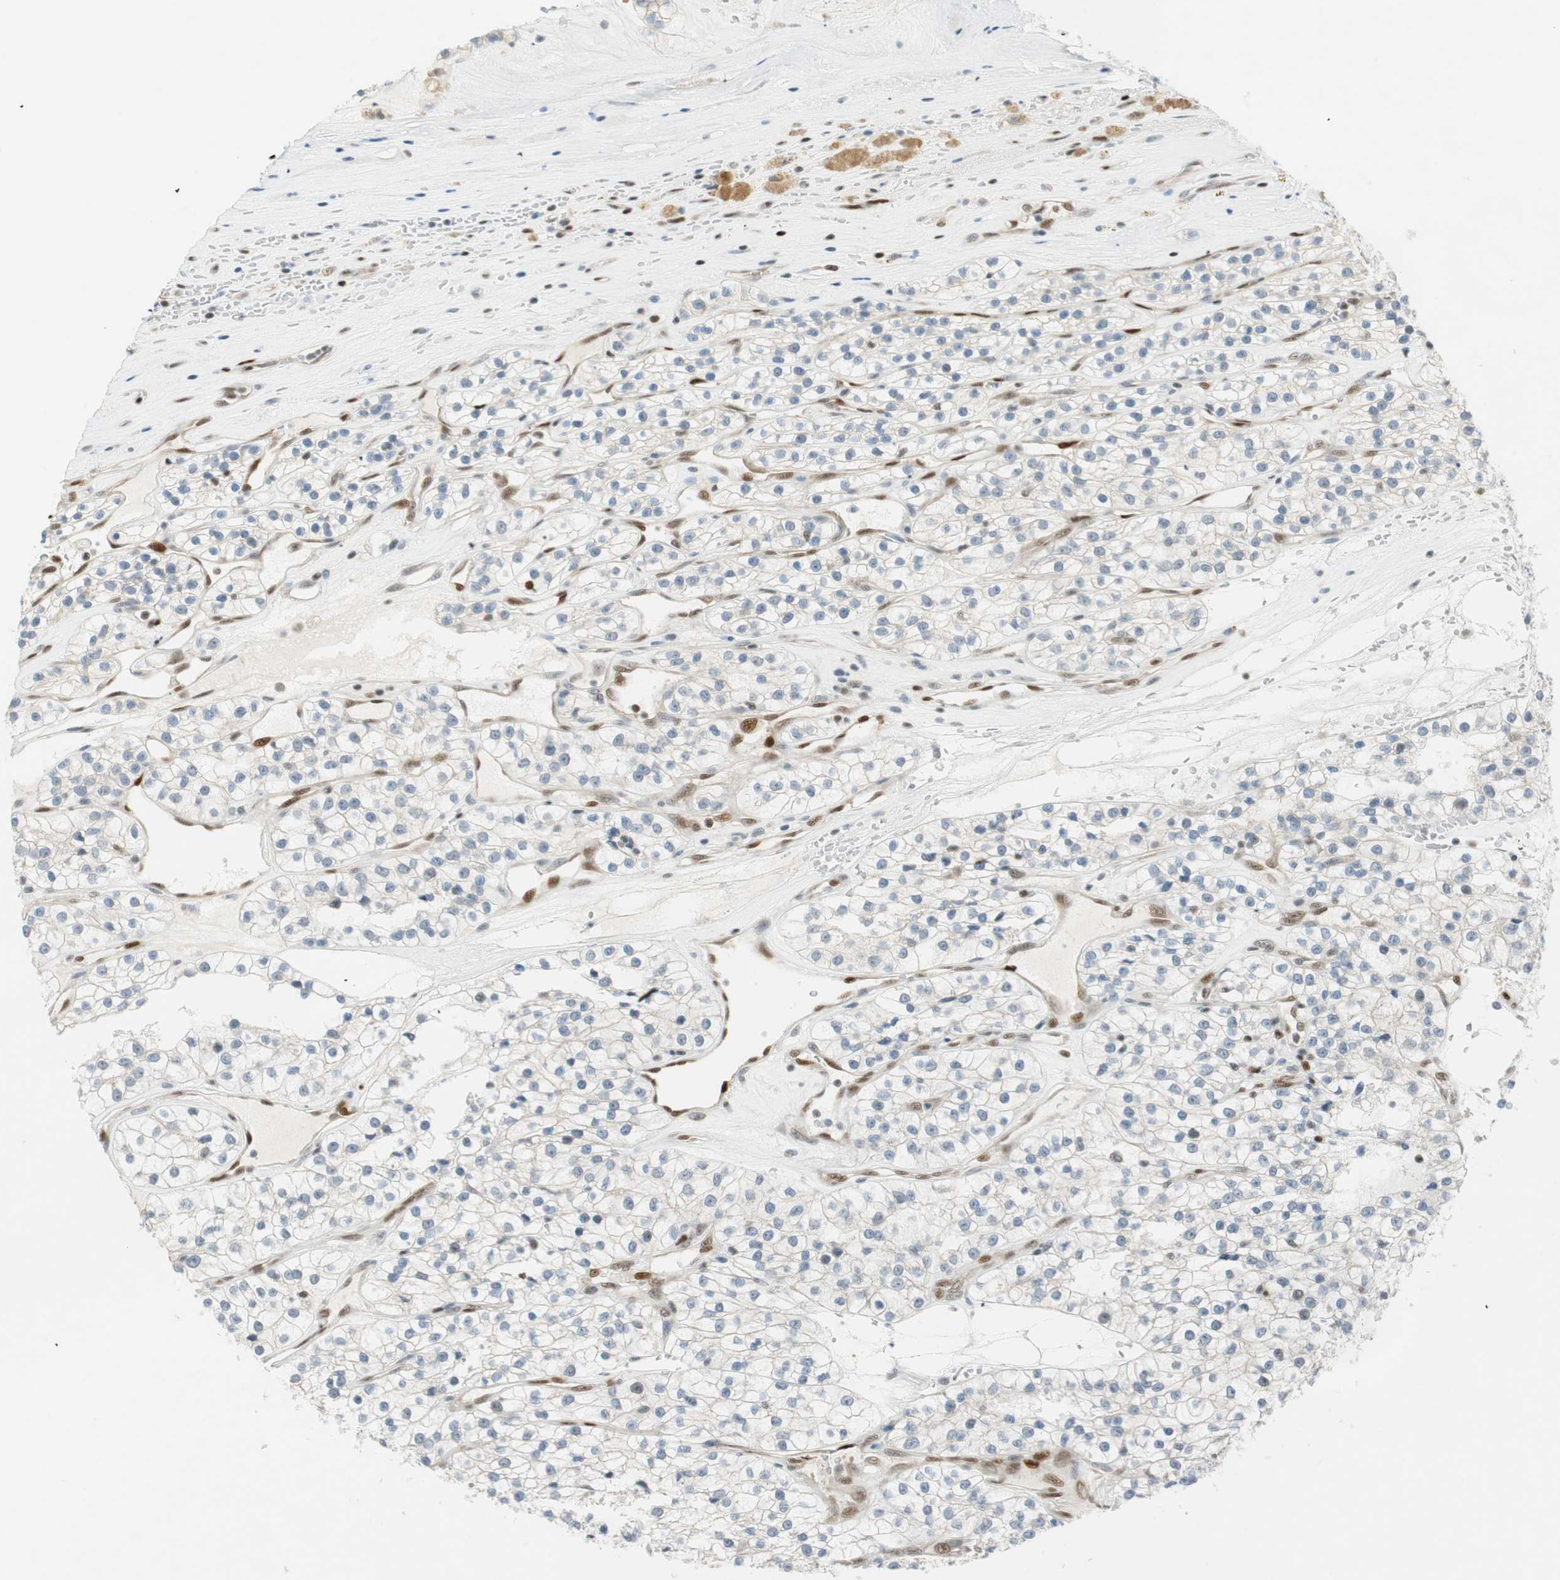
{"staining": {"intensity": "negative", "quantity": "none", "location": "none"}, "tissue": "renal cancer", "cell_type": "Tumor cells", "image_type": "cancer", "snomed": [{"axis": "morphology", "description": "Adenocarcinoma, NOS"}, {"axis": "topography", "description": "Kidney"}], "caption": "This photomicrograph is of renal cancer stained with IHC to label a protein in brown with the nuclei are counter-stained blue. There is no staining in tumor cells. (Brightfield microscopy of DAB (3,3'-diaminobenzidine) immunohistochemistry (IHC) at high magnification).", "gene": "MSX2", "patient": {"sex": "female", "age": 57}}